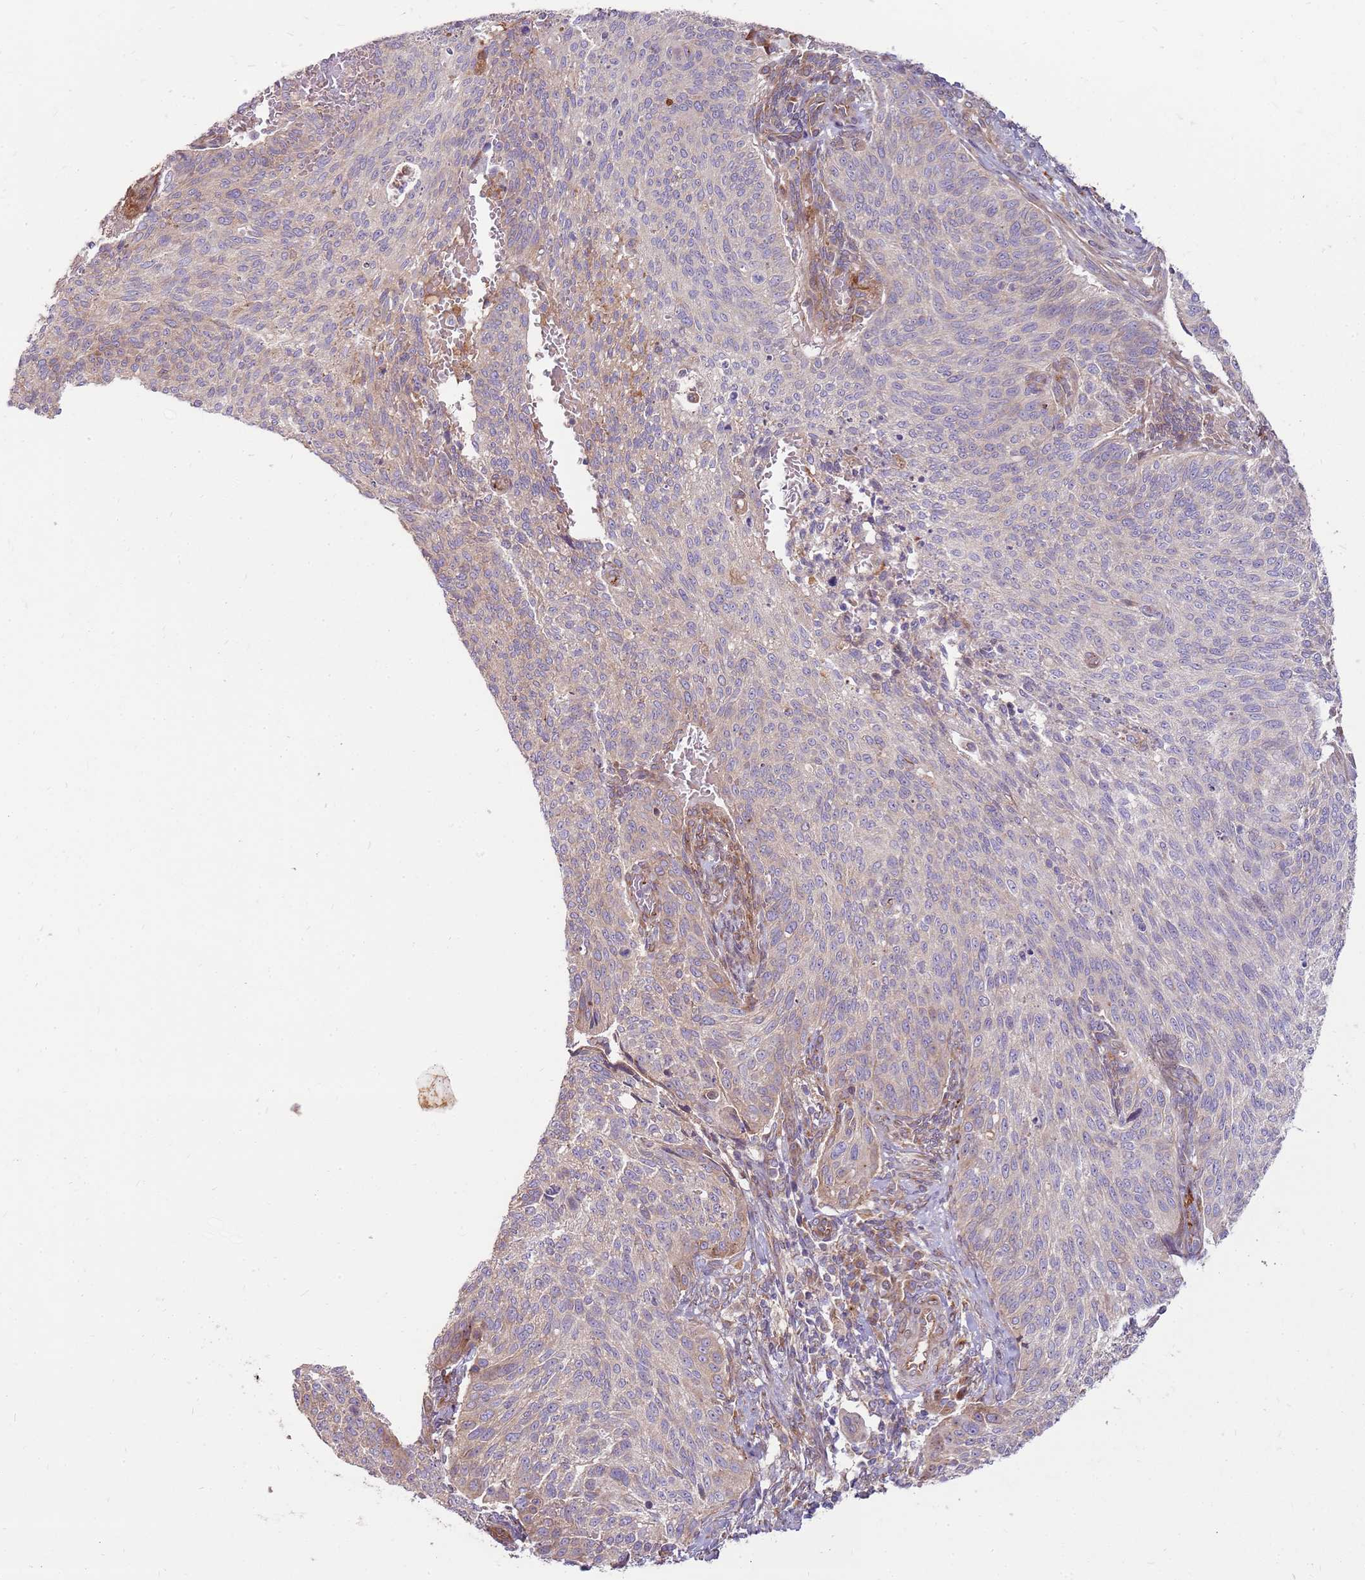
{"staining": {"intensity": "weak", "quantity": "25%-75%", "location": "cytoplasmic/membranous"}, "tissue": "cervical cancer", "cell_type": "Tumor cells", "image_type": "cancer", "snomed": [{"axis": "morphology", "description": "Squamous cell carcinoma, NOS"}, {"axis": "topography", "description": "Cervix"}], "caption": "Human squamous cell carcinoma (cervical) stained for a protein (brown) displays weak cytoplasmic/membranous positive positivity in about 25%-75% of tumor cells.", "gene": "EMC1", "patient": {"sex": "female", "age": 70}}